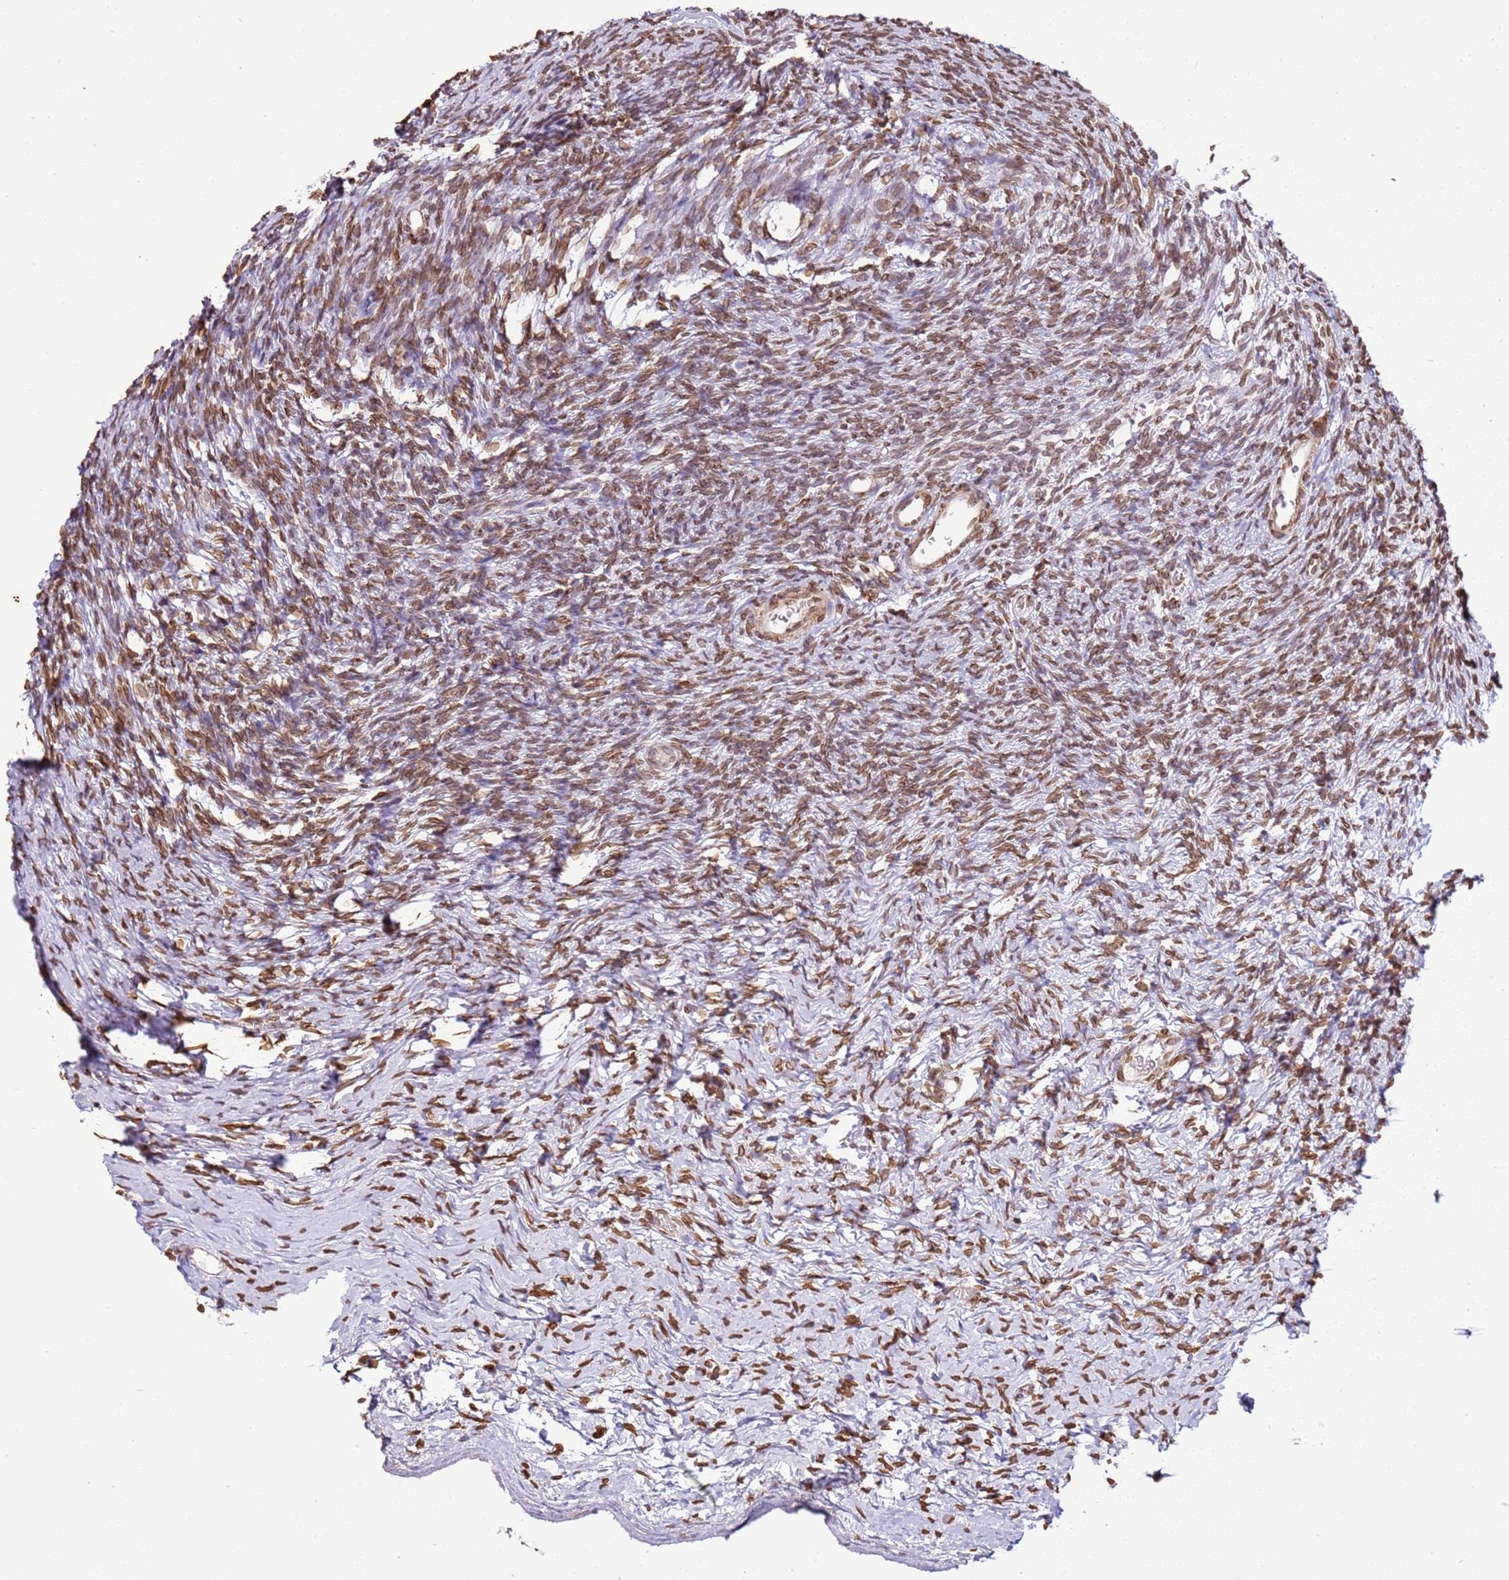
{"staining": {"intensity": "moderate", "quantity": ">75%", "location": "cytoplasmic/membranous,nuclear"}, "tissue": "ovary", "cell_type": "Follicle cells", "image_type": "normal", "snomed": [{"axis": "morphology", "description": "Normal tissue, NOS"}, {"axis": "topography", "description": "Ovary"}], "caption": "A medium amount of moderate cytoplasmic/membranous,nuclear positivity is identified in approximately >75% of follicle cells in unremarkable ovary. The staining was performed using DAB (3,3'-diaminobenzidine), with brown indicating positive protein expression. Nuclei are stained blue with hematoxylin.", "gene": "TMEM47", "patient": {"sex": "female", "age": 39}}